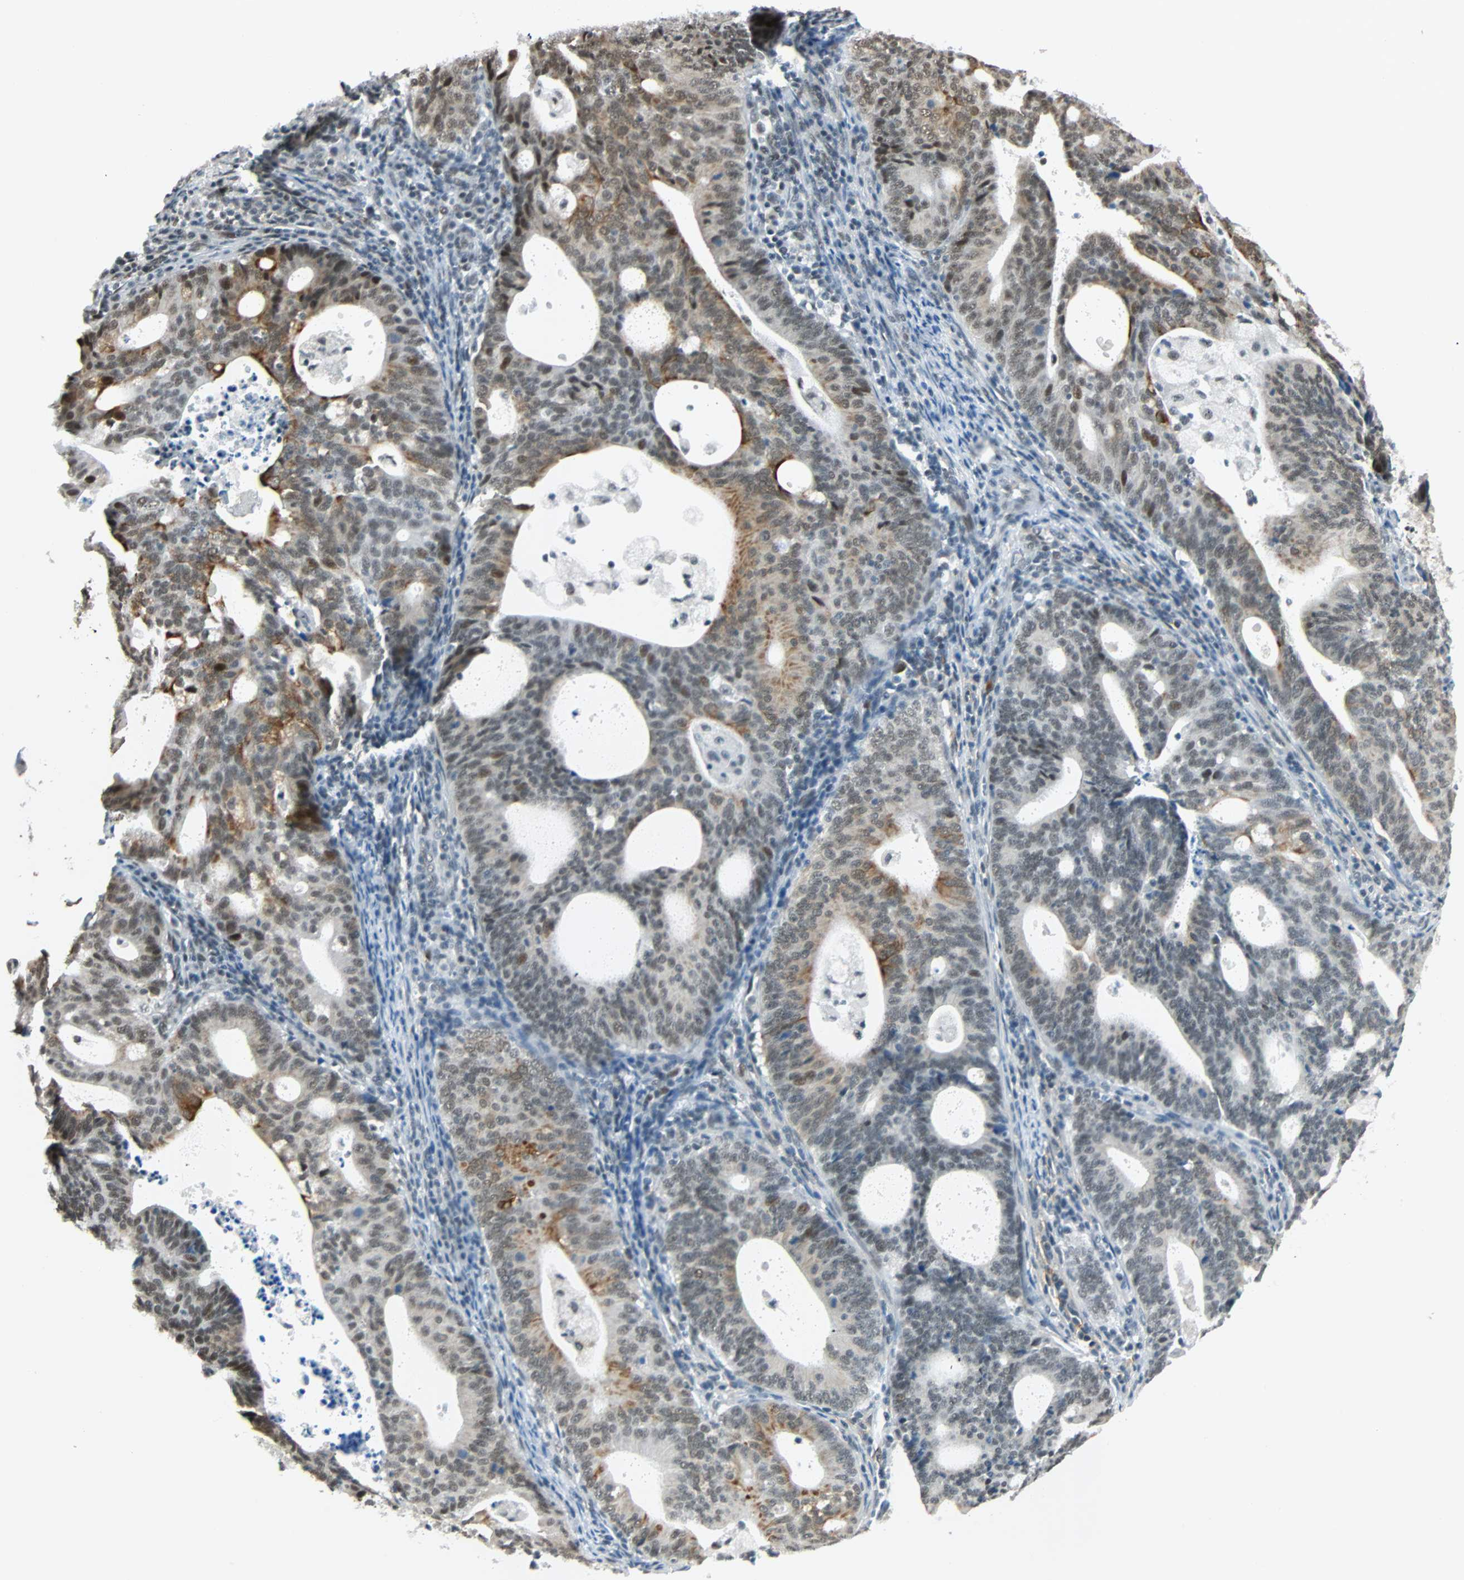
{"staining": {"intensity": "moderate", "quantity": "<25%", "location": "cytoplasmic/membranous,nuclear"}, "tissue": "endometrial cancer", "cell_type": "Tumor cells", "image_type": "cancer", "snomed": [{"axis": "morphology", "description": "Adenocarcinoma, NOS"}, {"axis": "topography", "description": "Uterus"}], "caption": "Protein positivity by immunohistochemistry reveals moderate cytoplasmic/membranous and nuclear expression in approximately <25% of tumor cells in endometrial cancer. The staining was performed using DAB, with brown indicating positive protein expression. Nuclei are stained blue with hematoxylin.", "gene": "NELFE", "patient": {"sex": "female", "age": 83}}